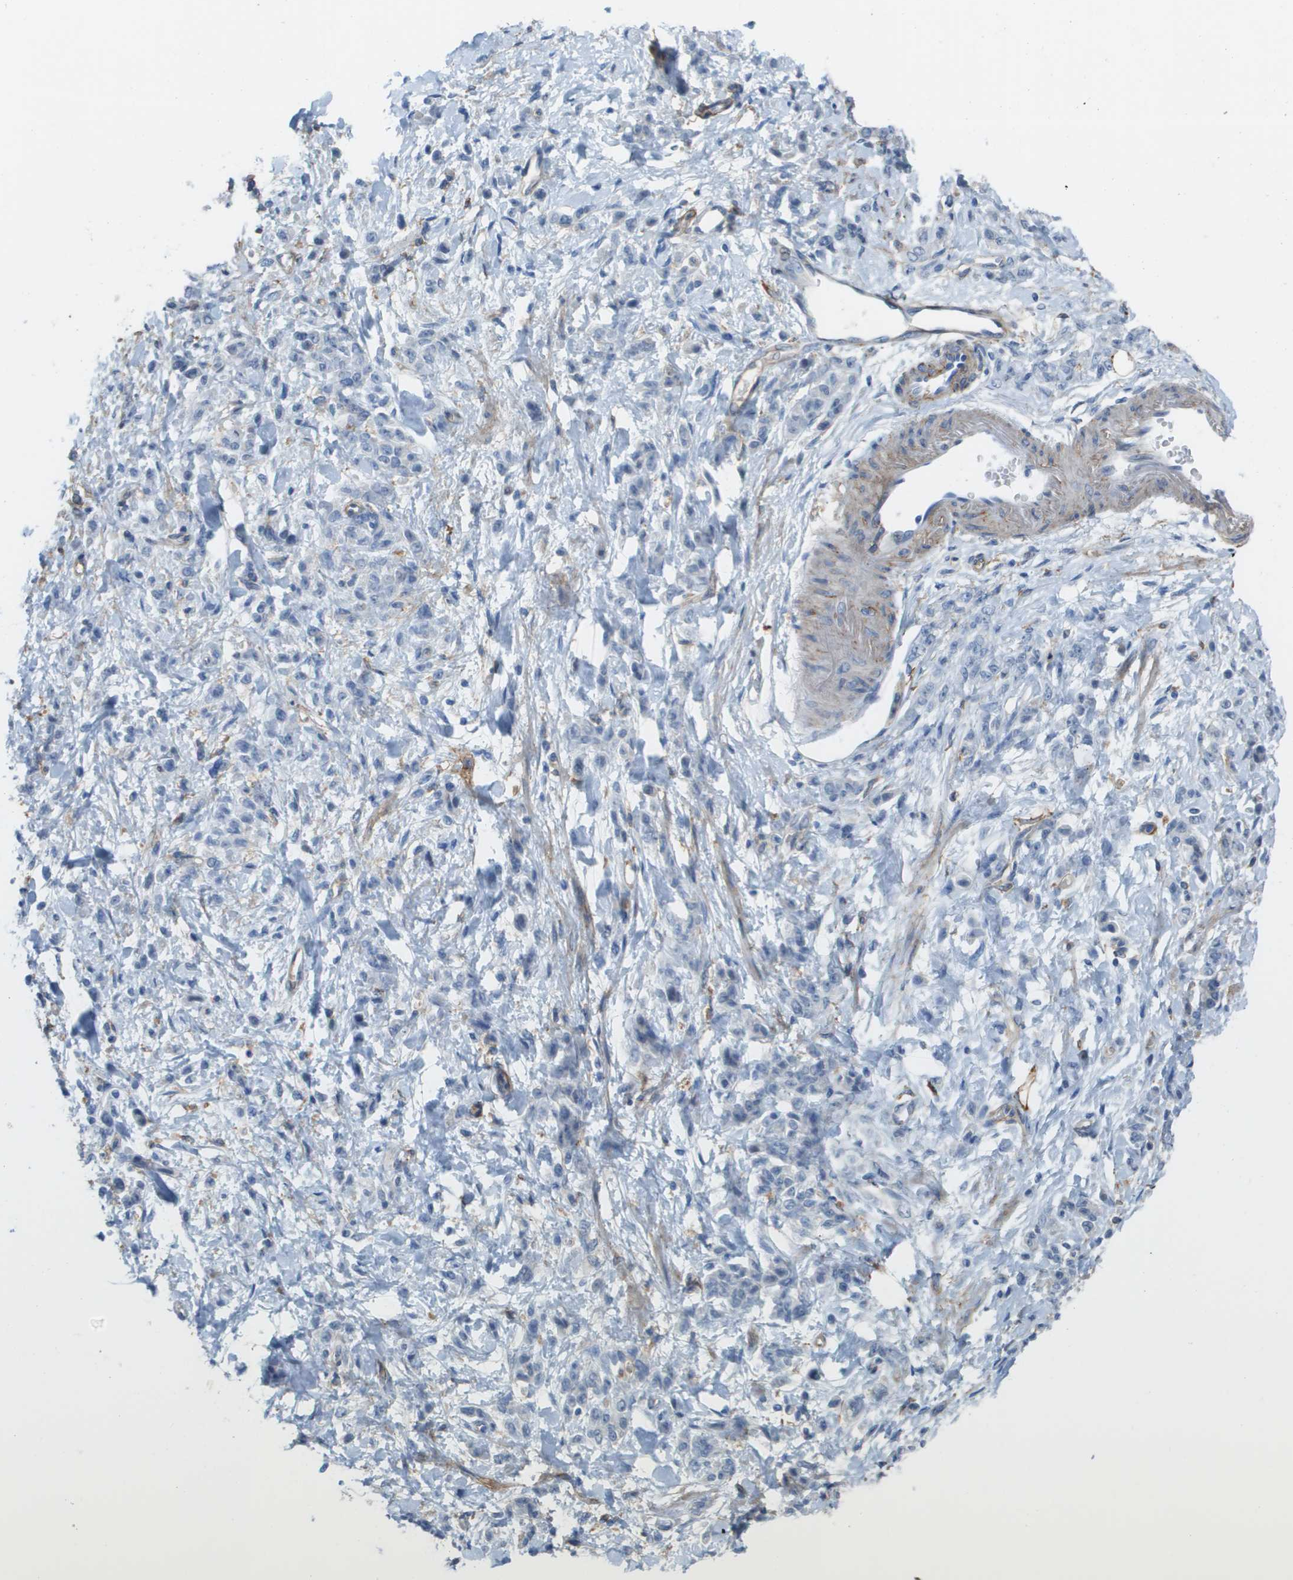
{"staining": {"intensity": "negative", "quantity": "none", "location": "none"}, "tissue": "stomach cancer", "cell_type": "Tumor cells", "image_type": "cancer", "snomed": [{"axis": "morphology", "description": "Normal tissue, NOS"}, {"axis": "morphology", "description": "Adenocarcinoma, NOS"}, {"axis": "topography", "description": "Stomach"}], "caption": "High magnification brightfield microscopy of stomach cancer stained with DAB (brown) and counterstained with hematoxylin (blue): tumor cells show no significant positivity. (Stains: DAB immunohistochemistry with hematoxylin counter stain, Microscopy: brightfield microscopy at high magnification).", "gene": "ZBTB43", "patient": {"sex": "male", "age": 82}}